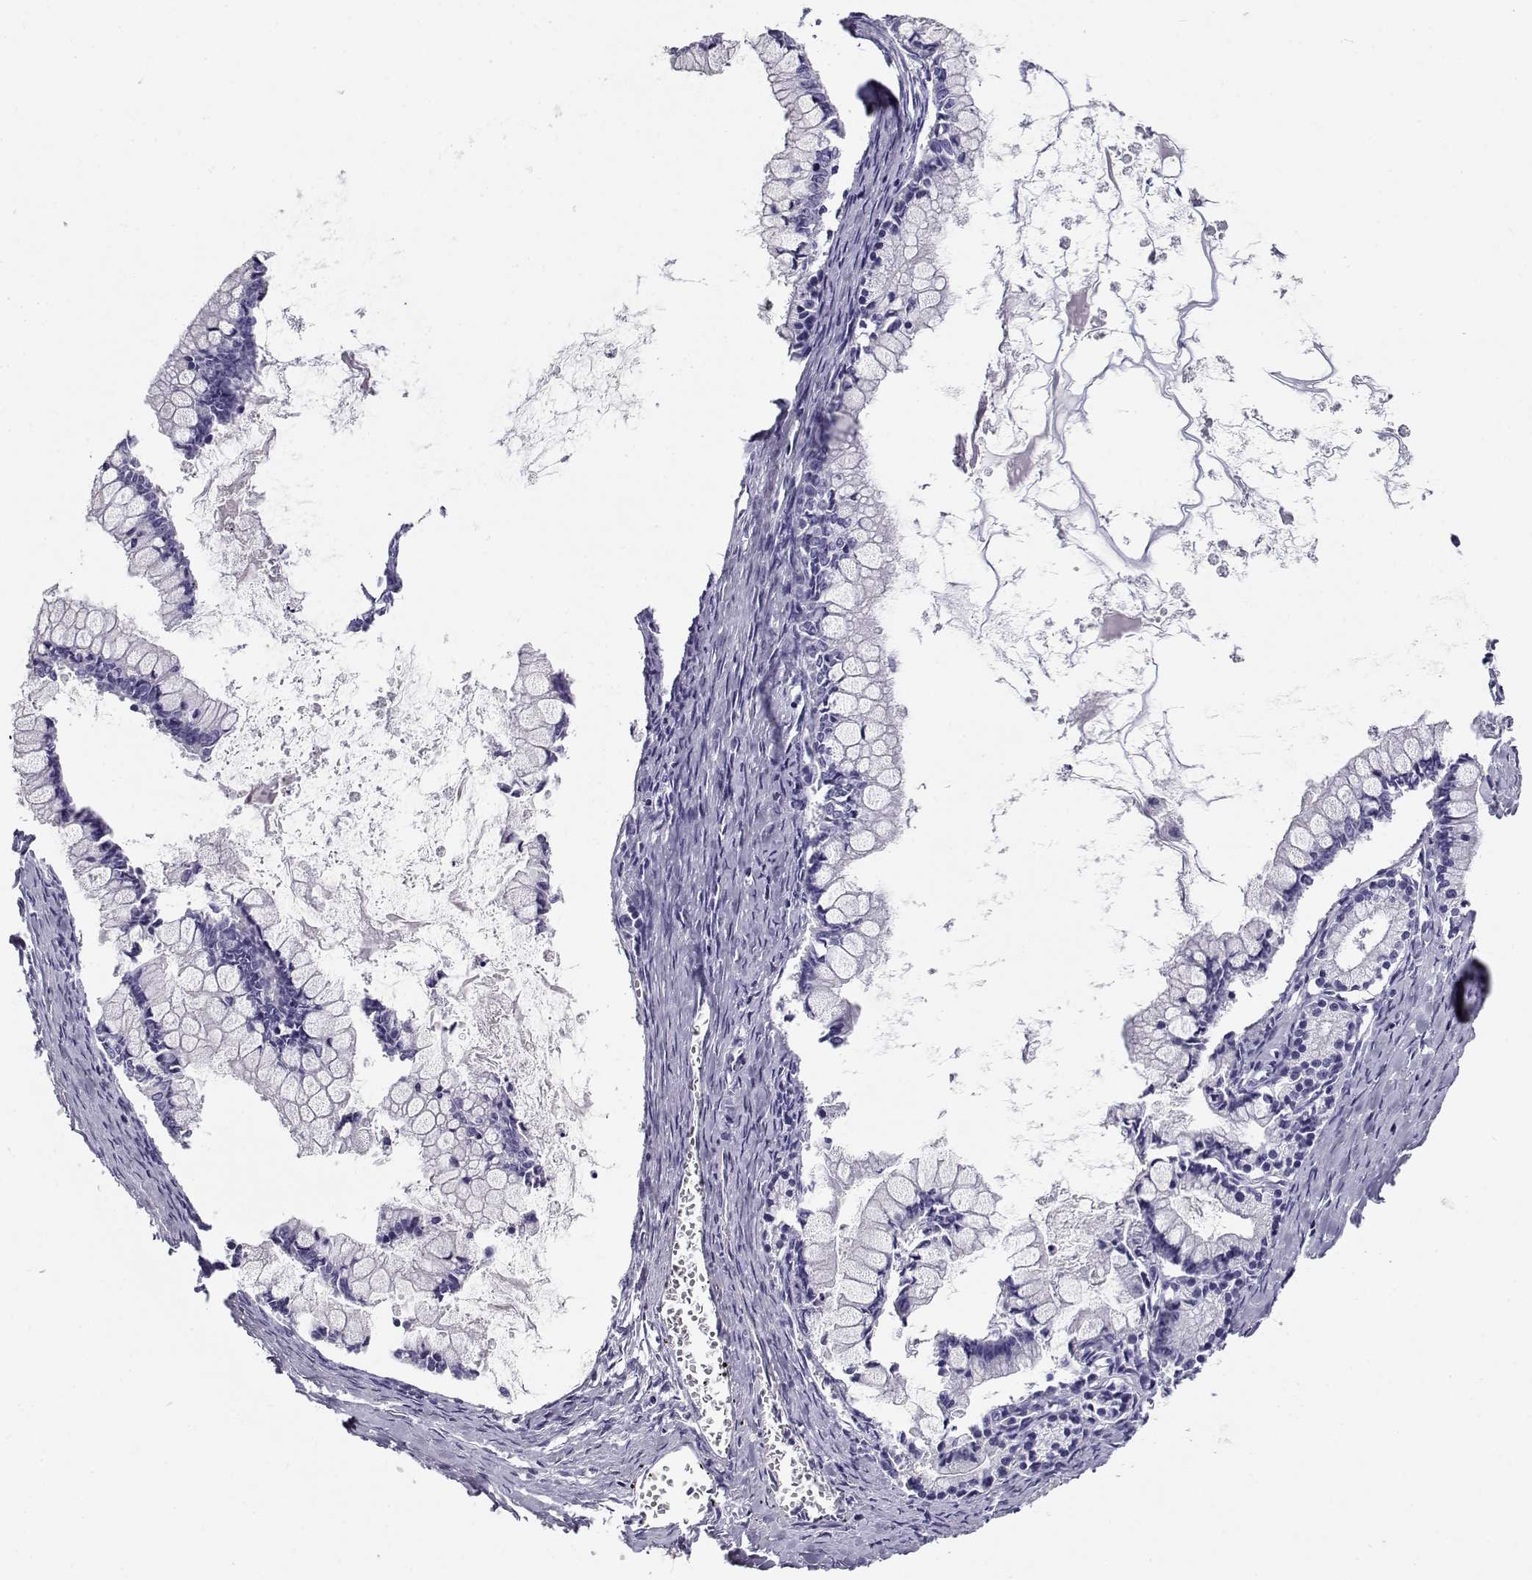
{"staining": {"intensity": "negative", "quantity": "none", "location": "none"}, "tissue": "ovarian cancer", "cell_type": "Tumor cells", "image_type": "cancer", "snomed": [{"axis": "morphology", "description": "Cystadenocarcinoma, mucinous, NOS"}, {"axis": "topography", "description": "Ovary"}], "caption": "An immunohistochemistry (IHC) micrograph of ovarian cancer is shown. There is no staining in tumor cells of ovarian cancer.", "gene": "CABS1", "patient": {"sex": "female", "age": 67}}